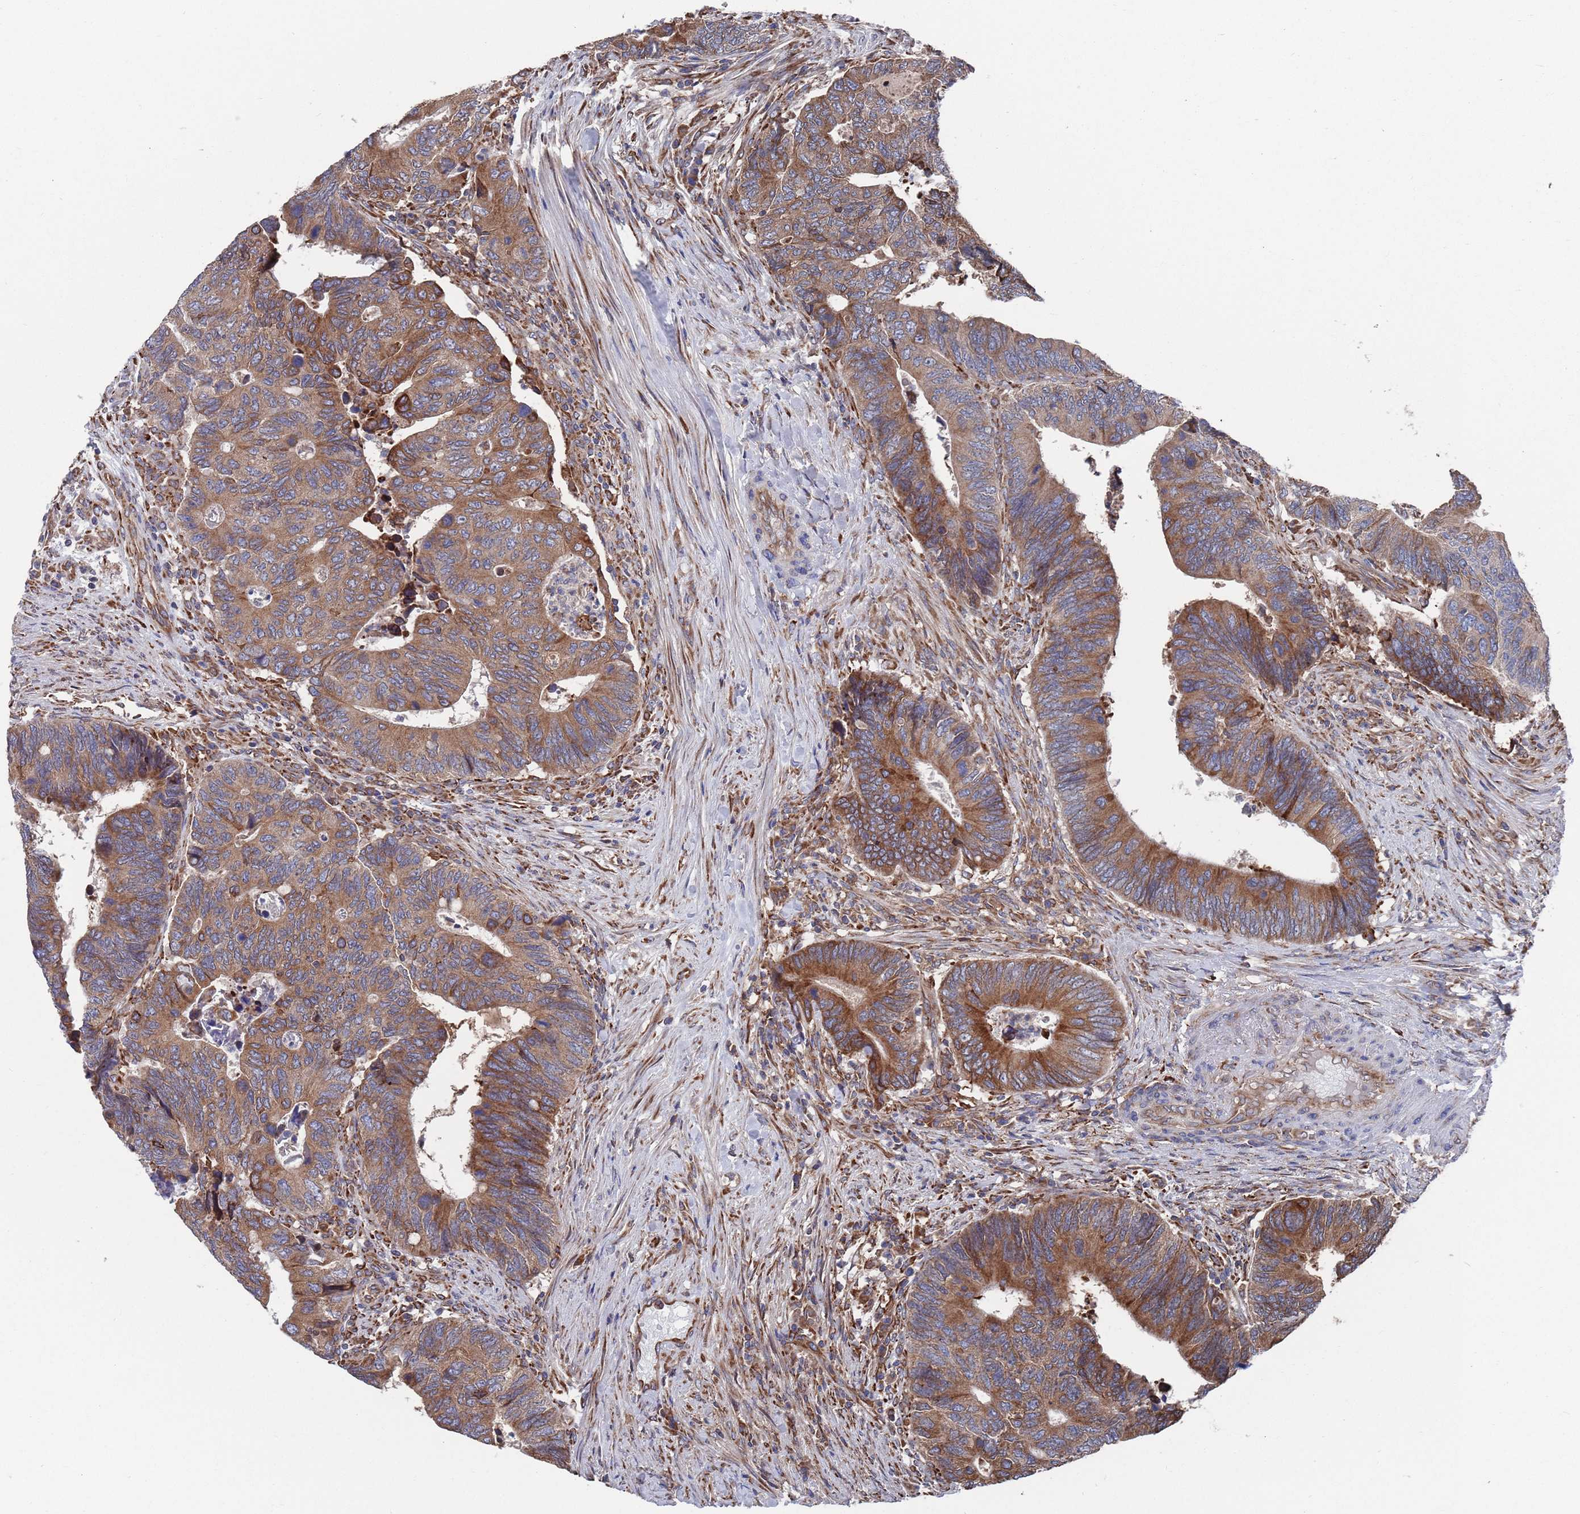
{"staining": {"intensity": "moderate", "quantity": ">75%", "location": "cytoplasmic/membranous"}, "tissue": "colorectal cancer", "cell_type": "Tumor cells", "image_type": "cancer", "snomed": [{"axis": "morphology", "description": "Adenocarcinoma, NOS"}, {"axis": "topography", "description": "Colon"}], "caption": "Approximately >75% of tumor cells in human colorectal cancer (adenocarcinoma) demonstrate moderate cytoplasmic/membranous protein staining as visualized by brown immunohistochemical staining.", "gene": "GID8", "patient": {"sex": "male", "age": 87}}